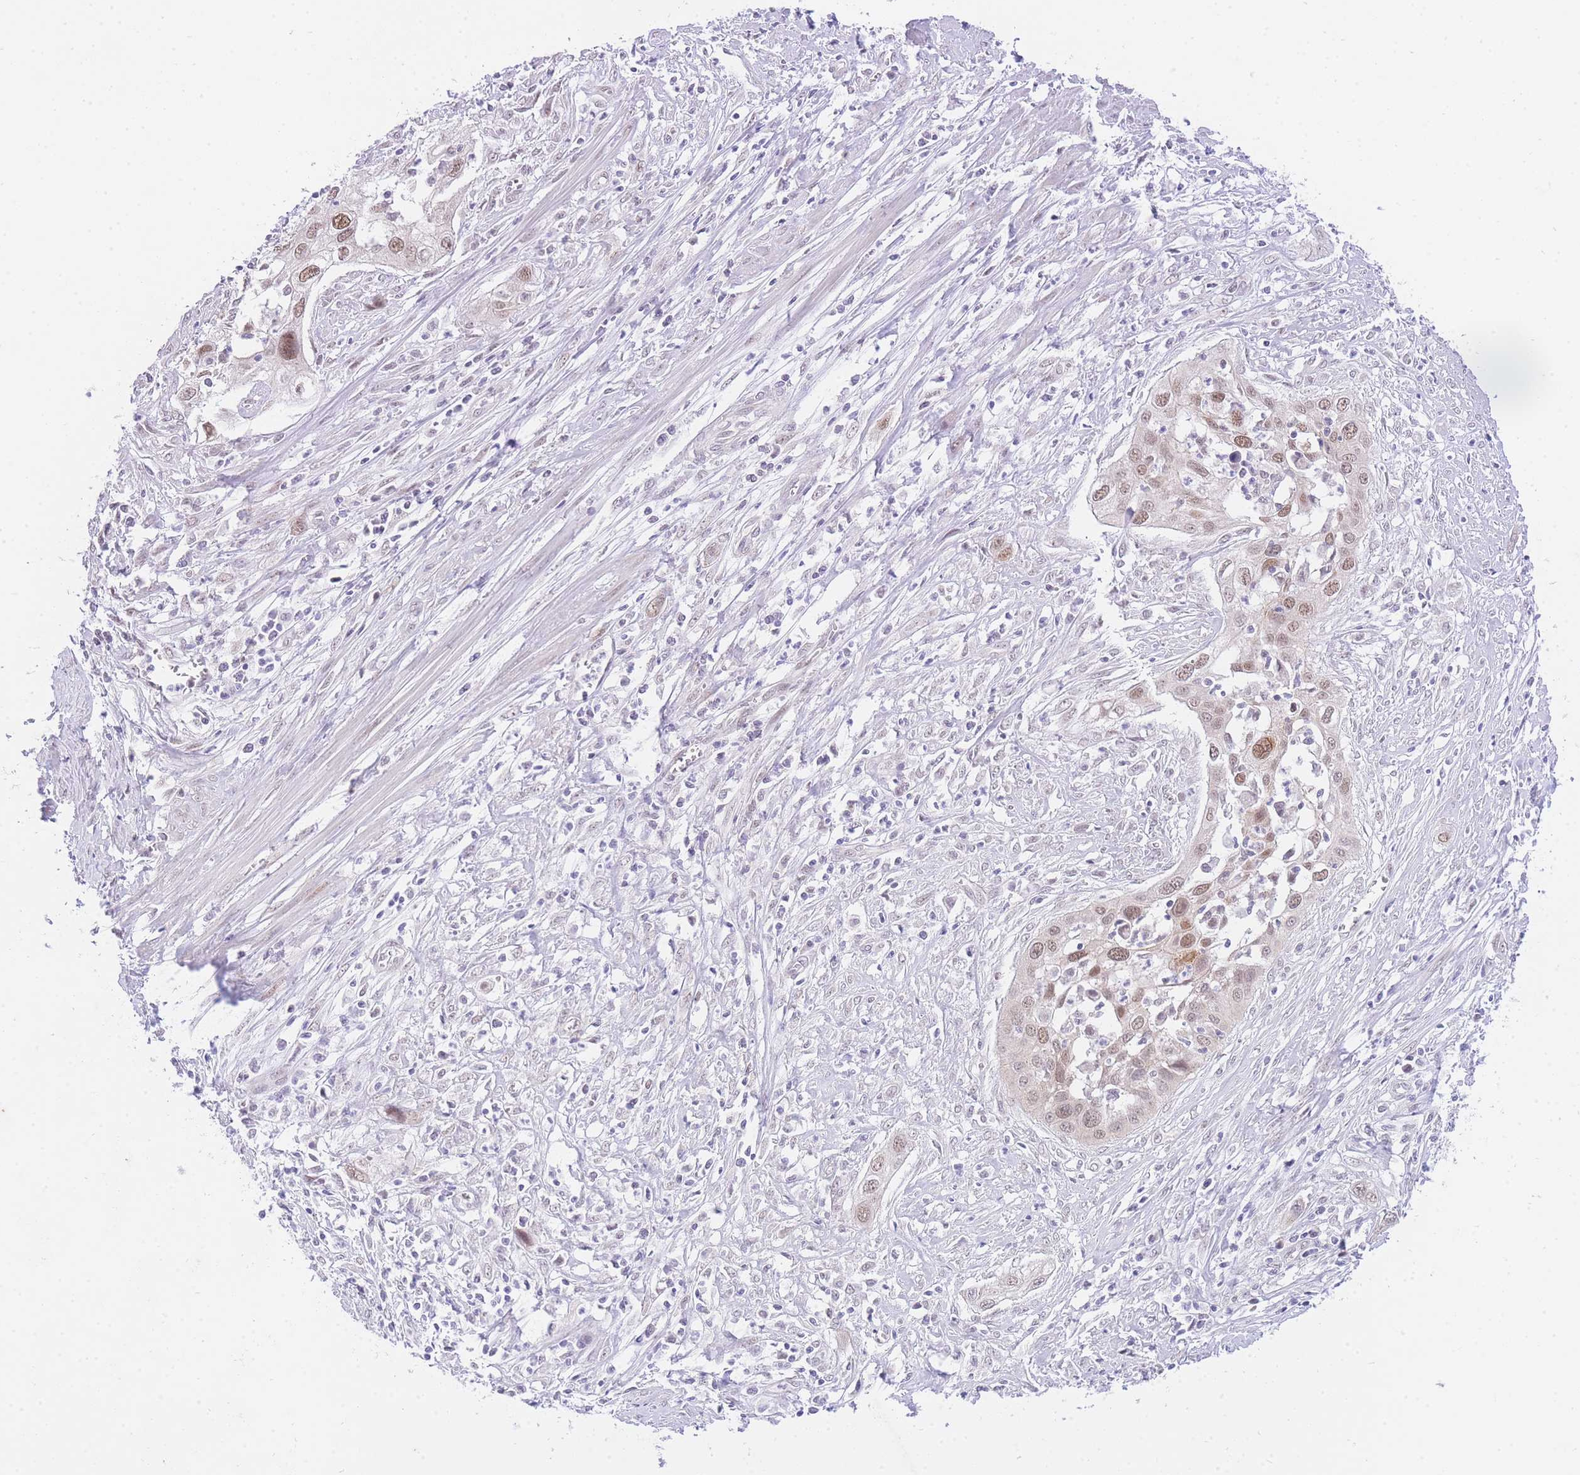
{"staining": {"intensity": "moderate", "quantity": ">75%", "location": "nuclear"}, "tissue": "cervical cancer", "cell_type": "Tumor cells", "image_type": "cancer", "snomed": [{"axis": "morphology", "description": "Squamous cell carcinoma, NOS"}, {"axis": "topography", "description": "Cervix"}], "caption": "Protein staining displays moderate nuclear expression in about >75% of tumor cells in cervical squamous cell carcinoma. The staining is performed using DAB (3,3'-diaminobenzidine) brown chromogen to label protein expression. The nuclei are counter-stained blue using hematoxylin.", "gene": "UBXN7", "patient": {"sex": "female", "age": 34}}